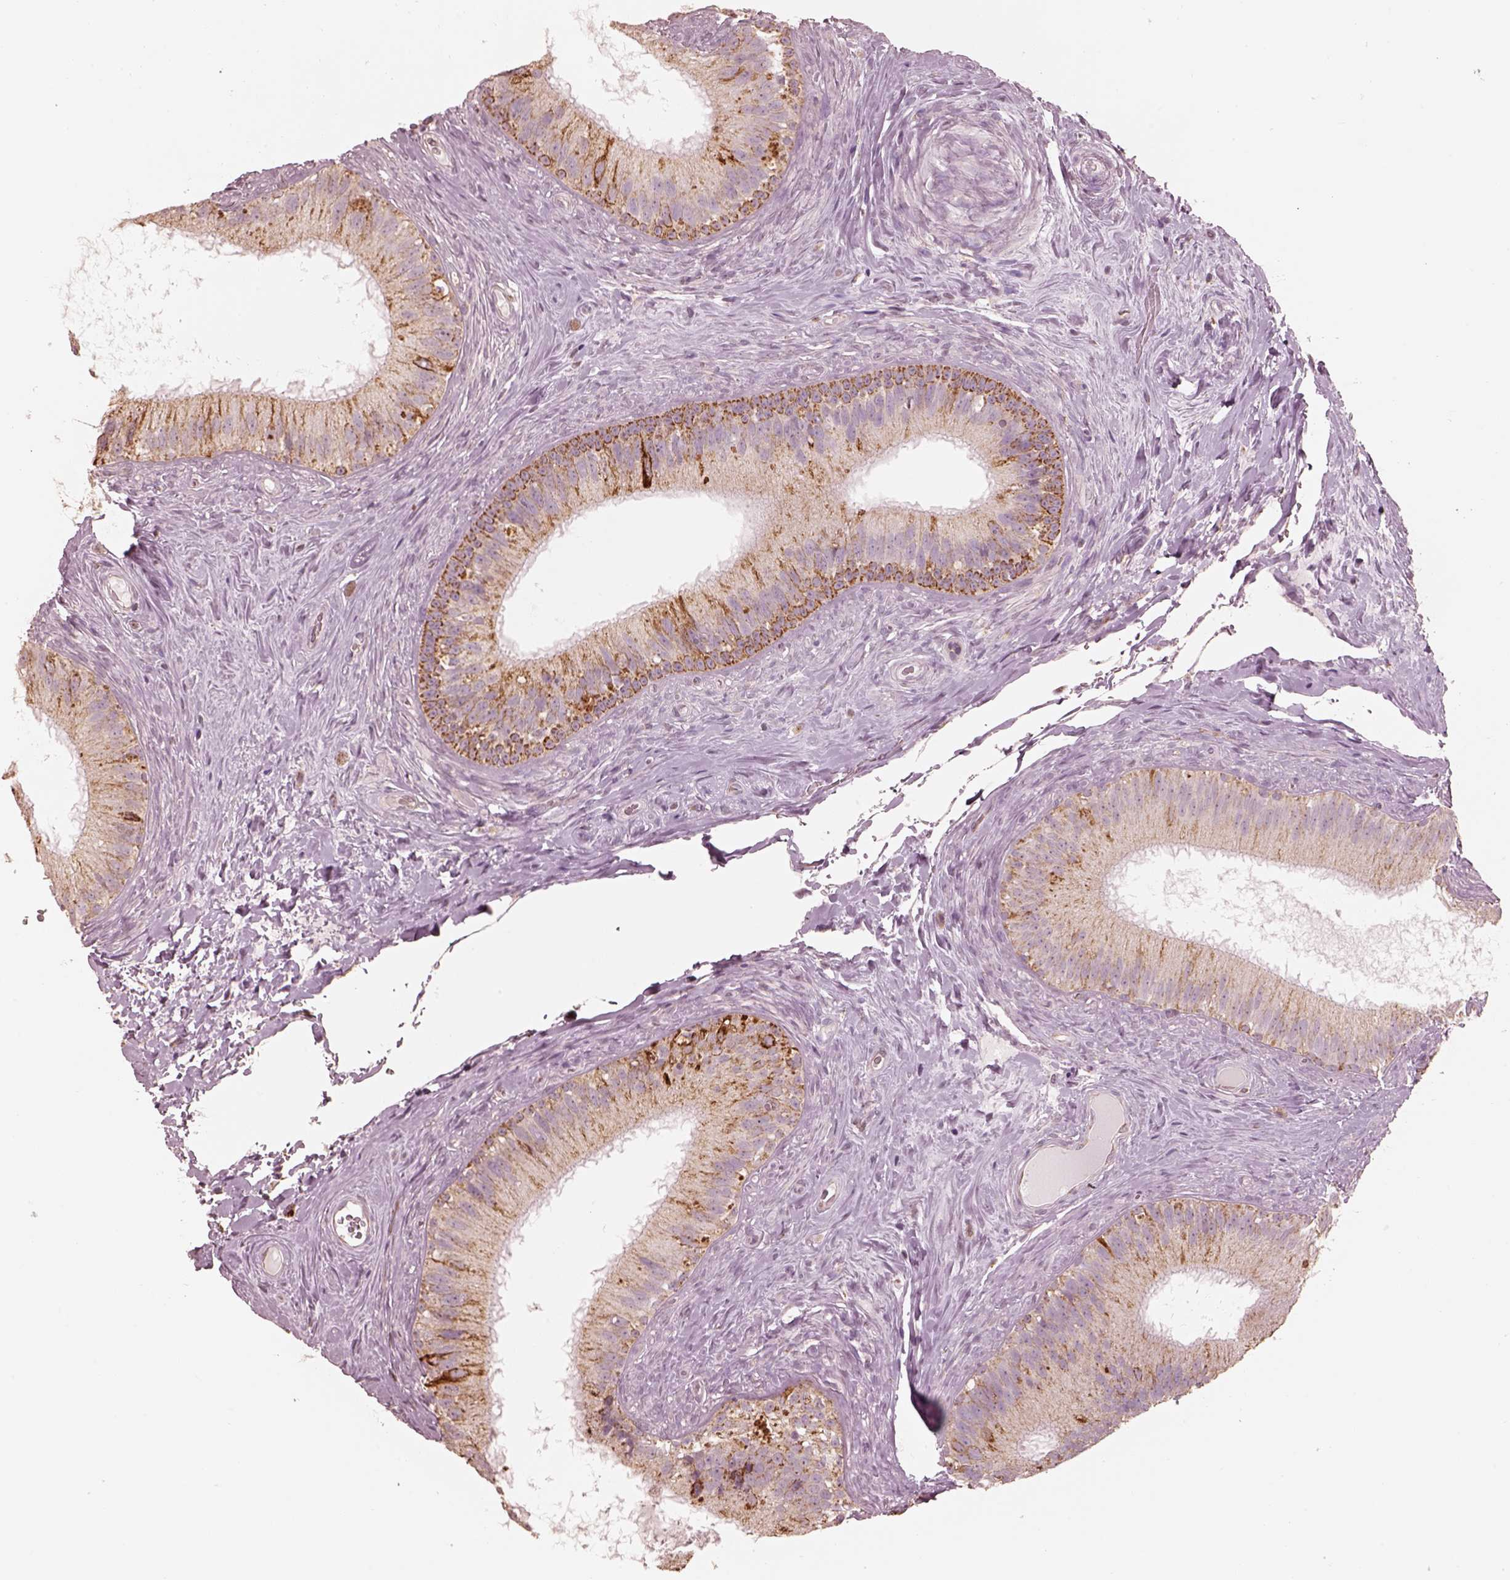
{"staining": {"intensity": "moderate", "quantity": "25%-75%", "location": "cytoplasmic/membranous"}, "tissue": "epididymis", "cell_type": "Glandular cells", "image_type": "normal", "snomed": [{"axis": "morphology", "description": "Normal tissue, NOS"}, {"axis": "topography", "description": "Epididymis"}], "caption": "IHC image of normal epididymis: epididymis stained using immunohistochemistry (IHC) displays medium levels of moderate protein expression localized specifically in the cytoplasmic/membranous of glandular cells, appearing as a cytoplasmic/membranous brown color.", "gene": "ENTPD6", "patient": {"sex": "male", "age": 59}}